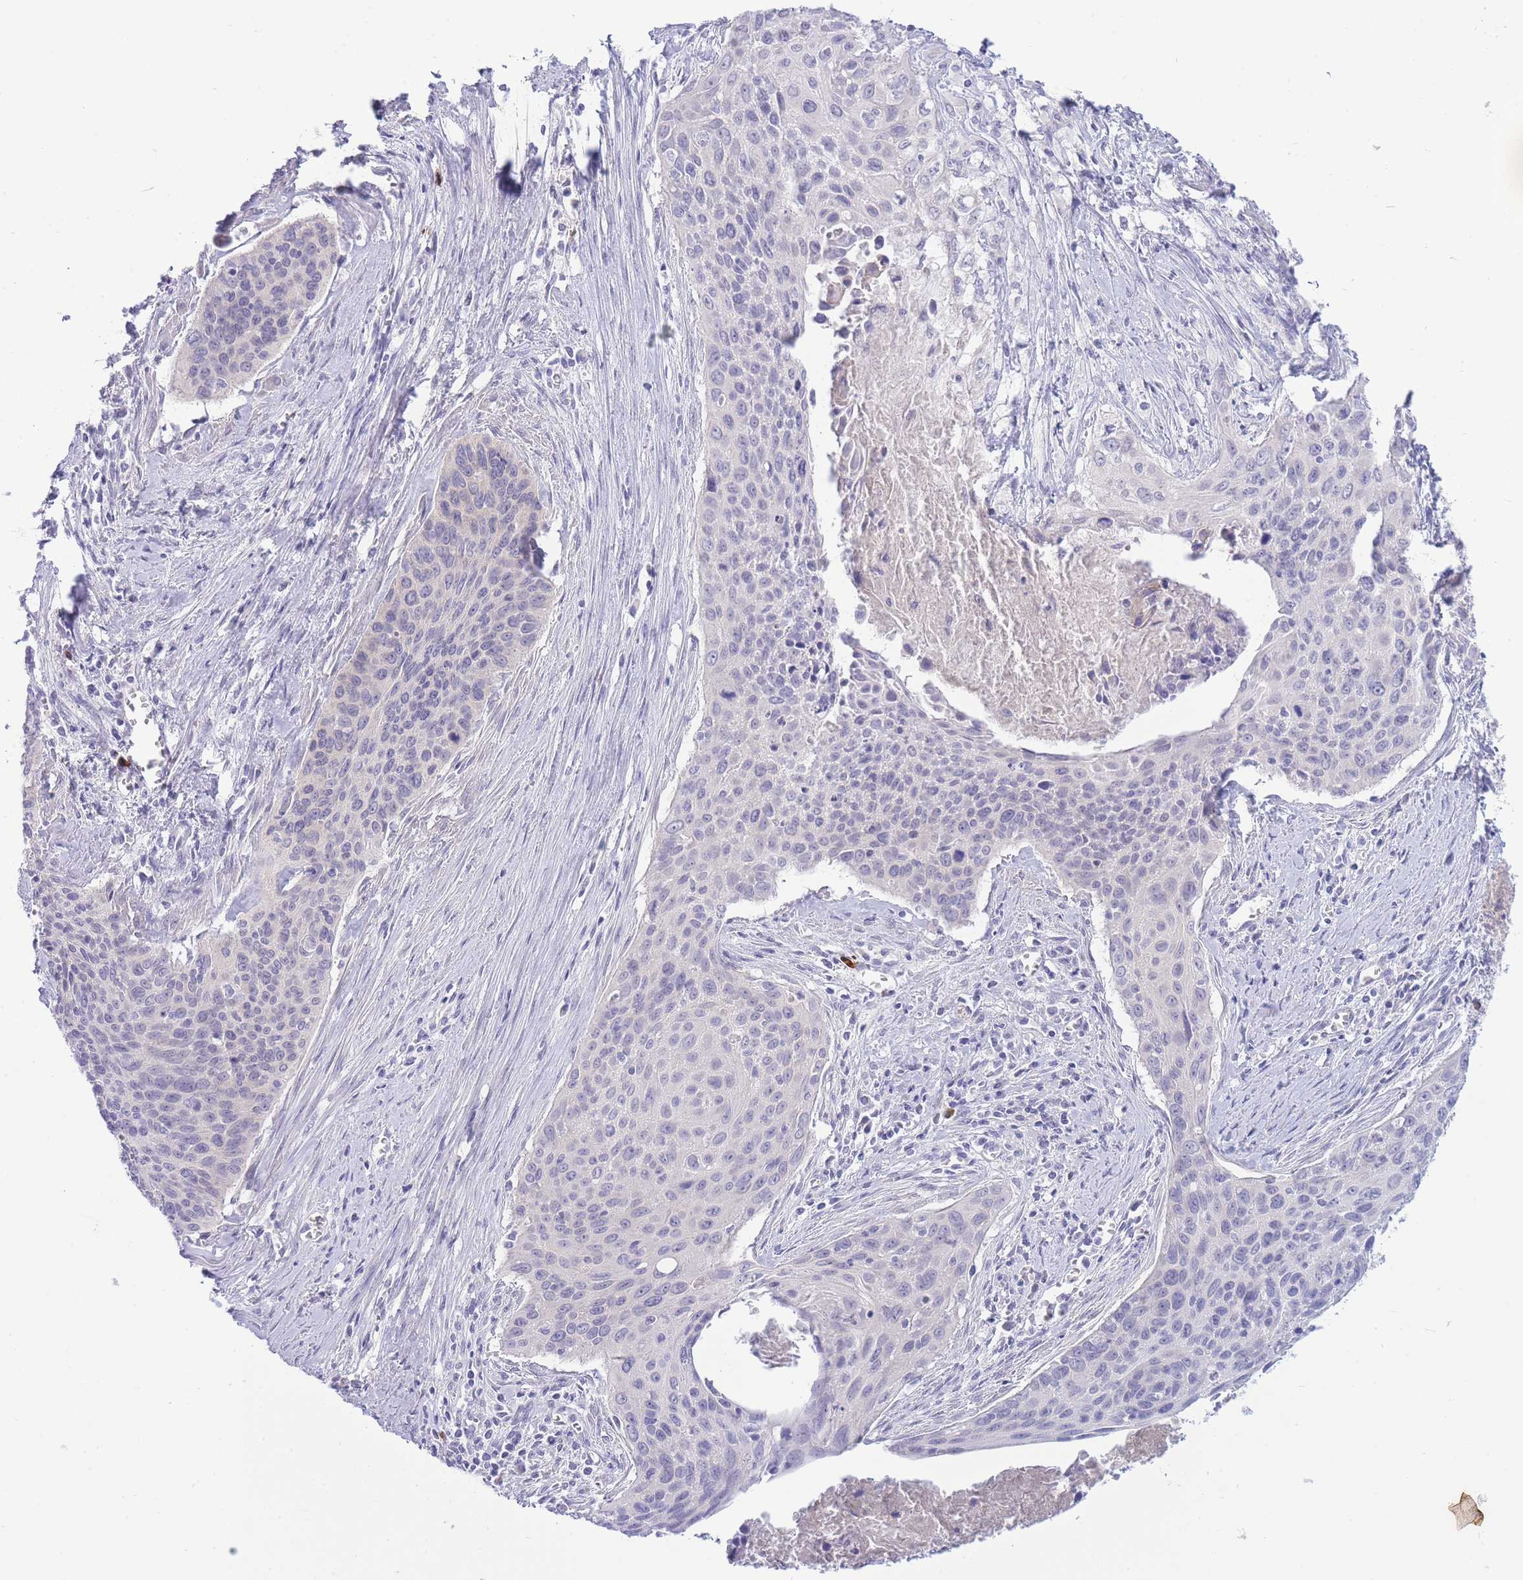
{"staining": {"intensity": "negative", "quantity": "none", "location": "none"}, "tissue": "cervical cancer", "cell_type": "Tumor cells", "image_type": "cancer", "snomed": [{"axis": "morphology", "description": "Squamous cell carcinoma, NOS"}, {"axis": "topography", "description": "Cervix"}], "caption": "Human cervical cancer (squamous cell carcinoma) stained for a protein using immunohistochemistry (IHC) reveals no expression in tumor cells.", "gene": "ASAP3", "patient": {"sex": "female", "age": 55}}